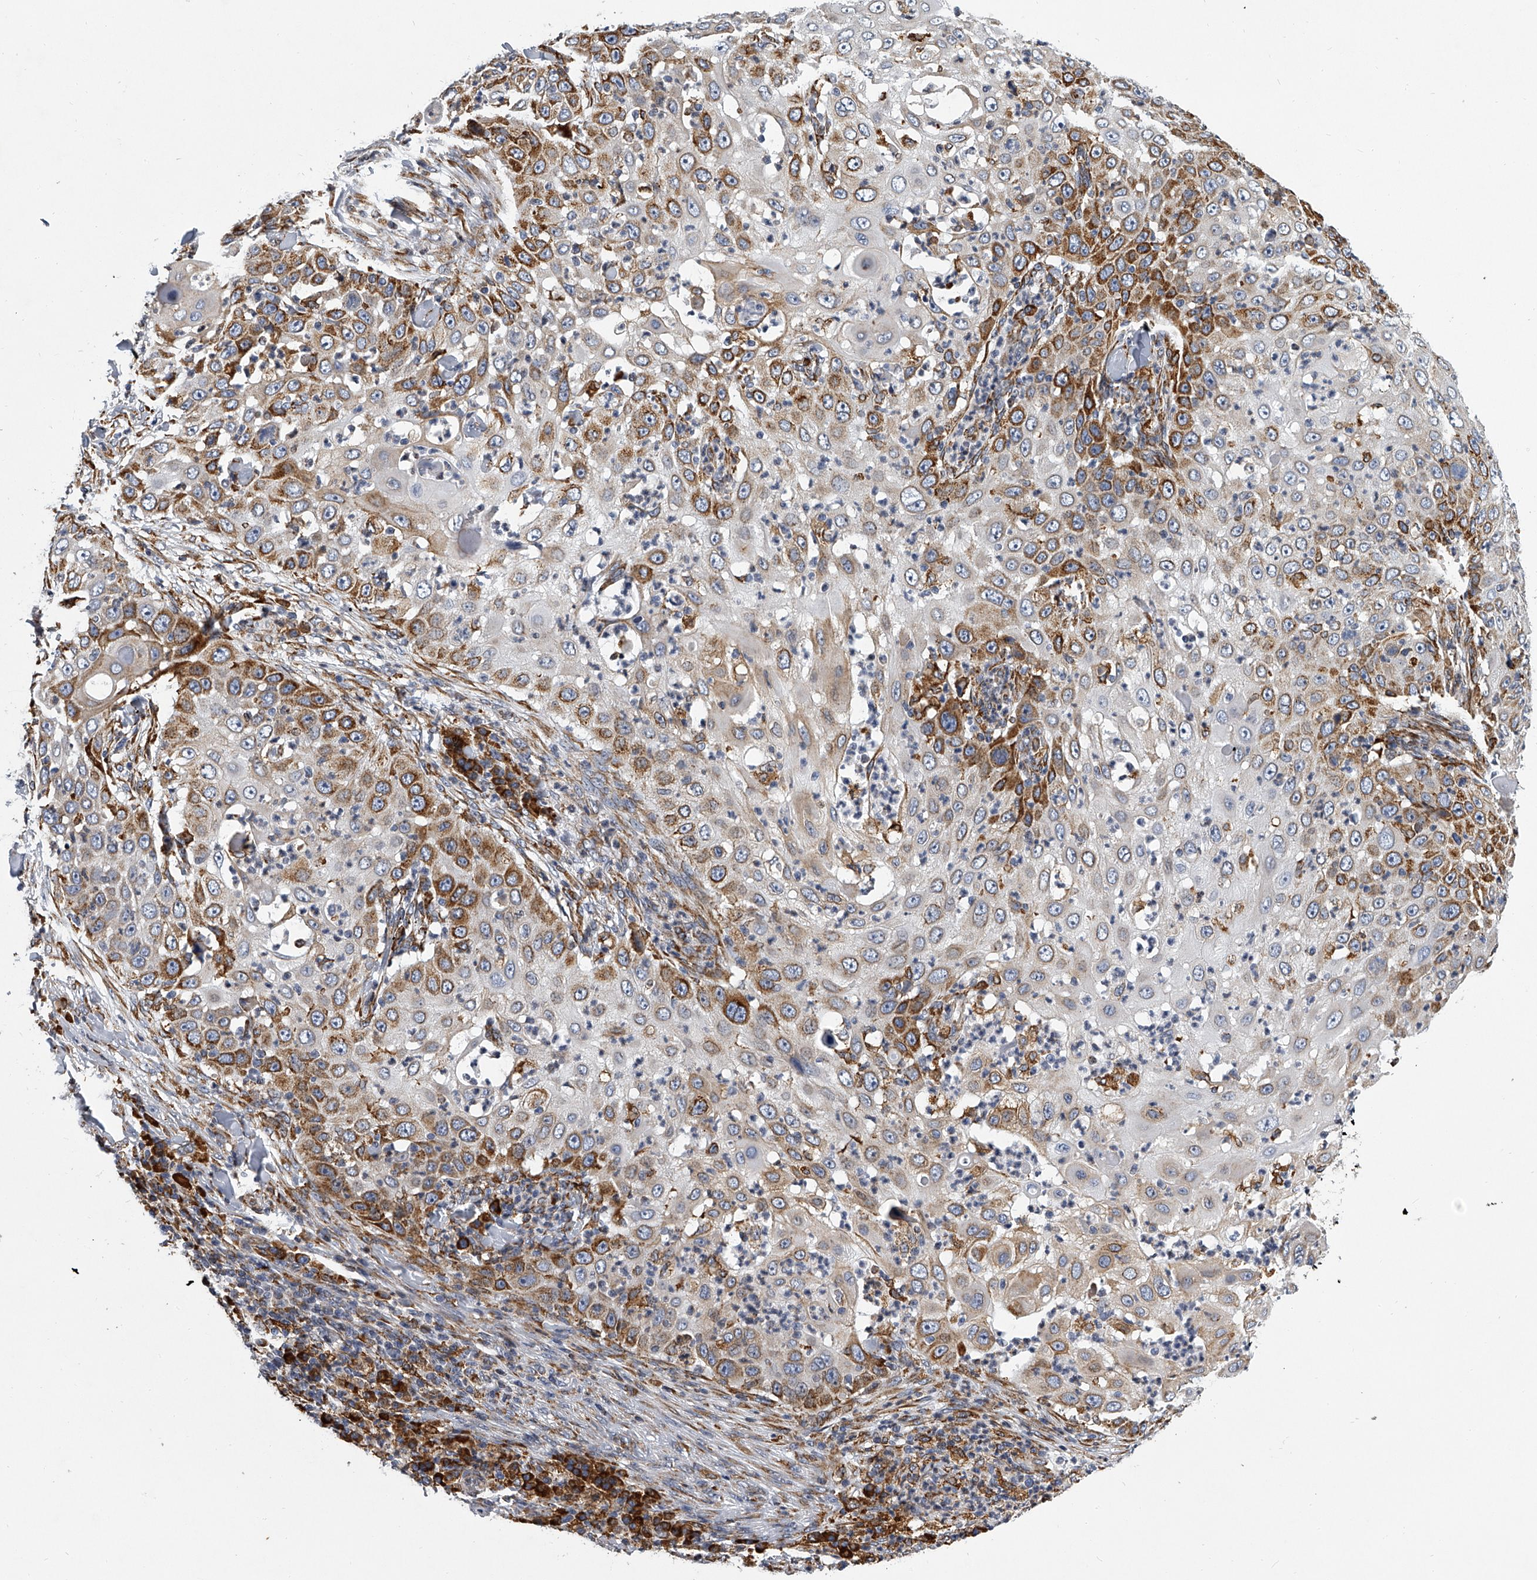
{"staining": {"intensity": "moderate", "quantity": "25%-75%", "location": "cytoplasmic/membranous"}, "tissue": "skin cancer", "cell_type": "Tumor cells", "image_type": "cancer", "snomed": [{"axis": "morphology", "description": "Squamous cell carcinoma, NOS"}, {"axis": "topography", "description": "Skin"}], "caption": "Skin cancer (squamous cell carcinoma) stained with a brown dye displays moderate cytoplasmic/membranous positive positivity in approximately 25%-75% of tumor cells.", "gene": "TMEM63C", "patient": {"sex": "female", "age": 44}}